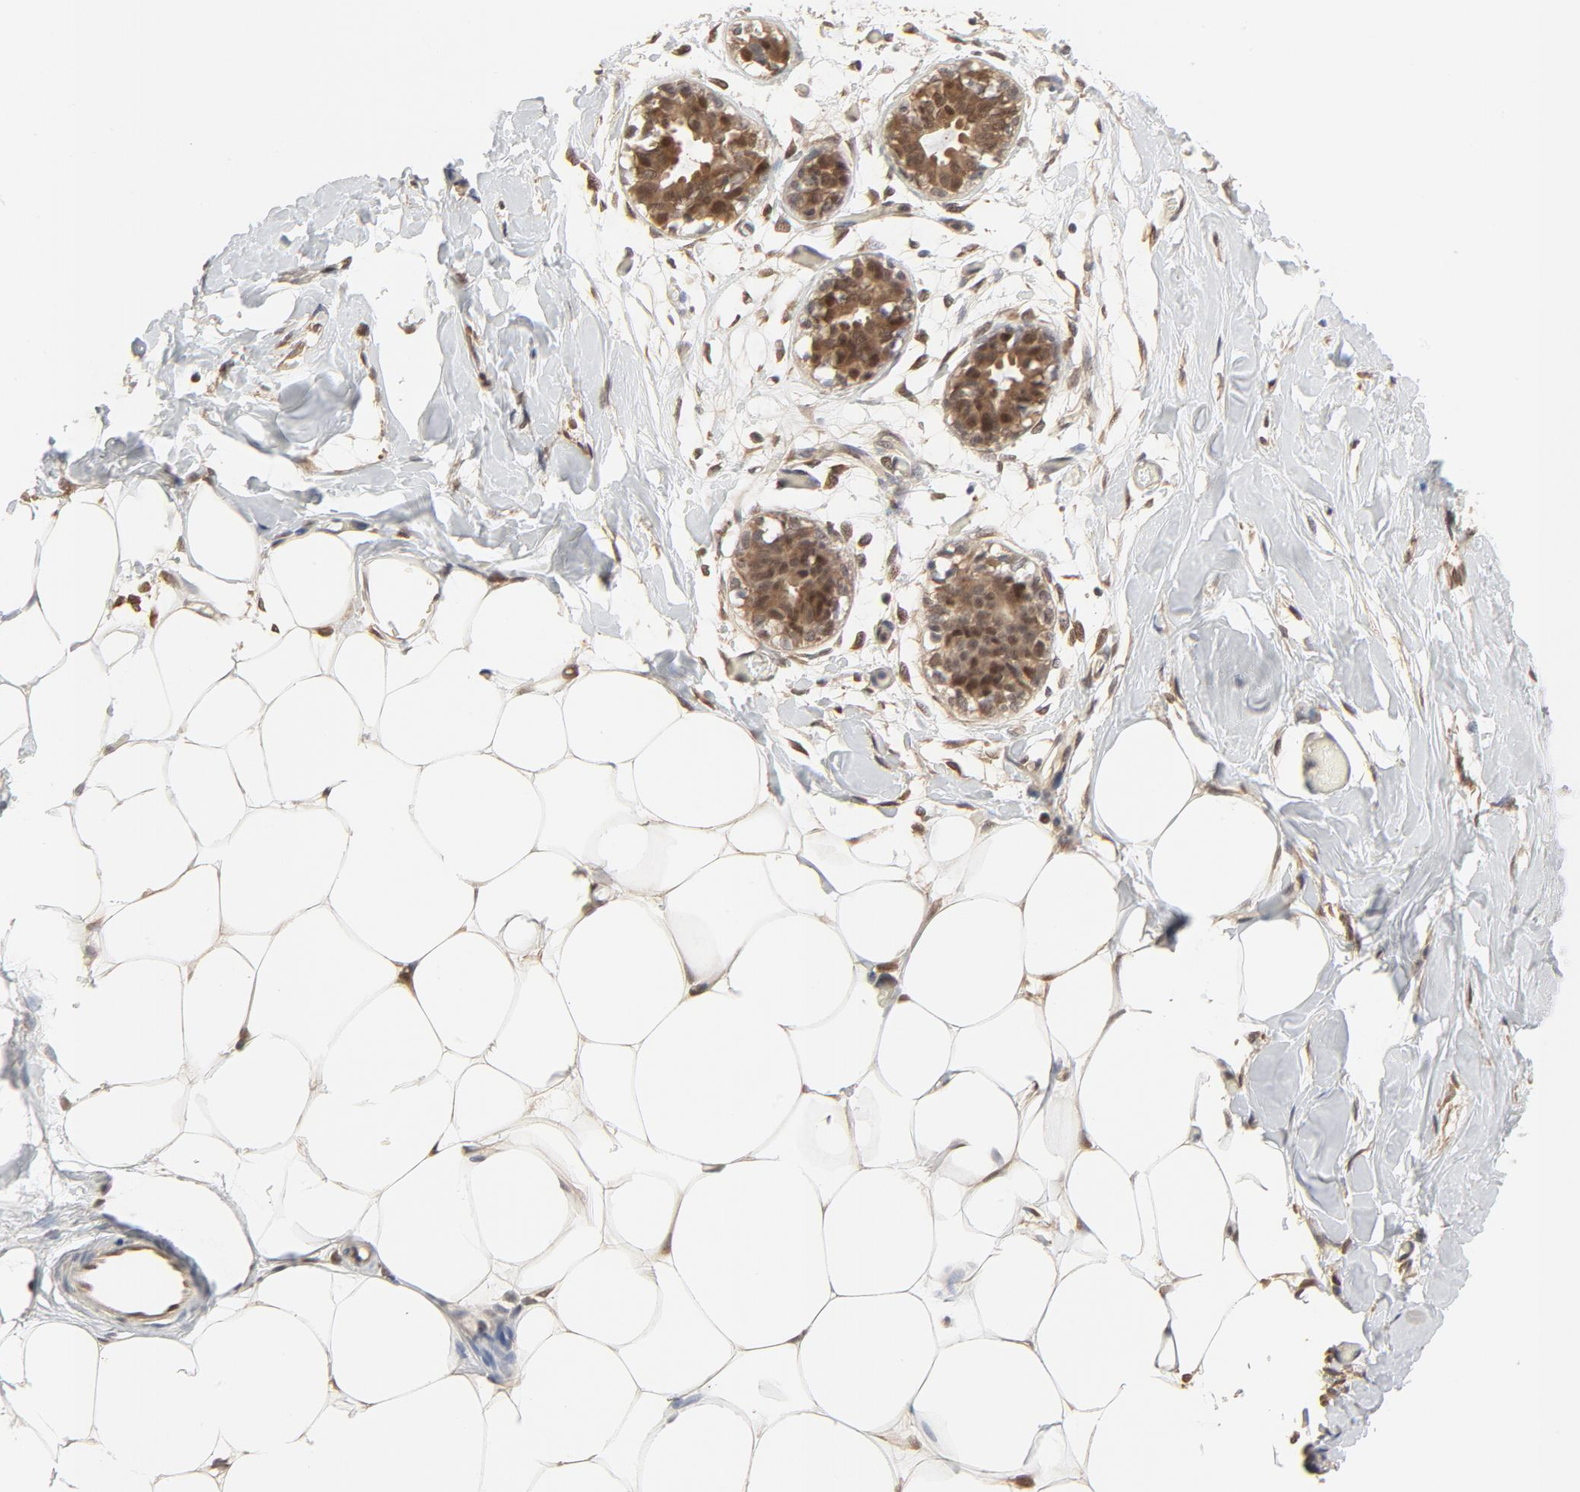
{"staining": {"intensity": "negative", "quantity": "none", "location": "none"}, "tissue": "breast", "cell_type": "Adipocytes", "image_type": "normal", "snomed": [{"axis": "morphology", "description": "Normal tissue, NOS"}, {"axis": "topography", "description": "Breast"}, {"axis": "topography", "description": "Adipose tissue"}], "caption": "This is an immunohistochemistry histopathology image of normal human breast. There is no expression in adipocytes.", "gene": "NEDD8", "patient": {"sex": "female", "age": 25}}